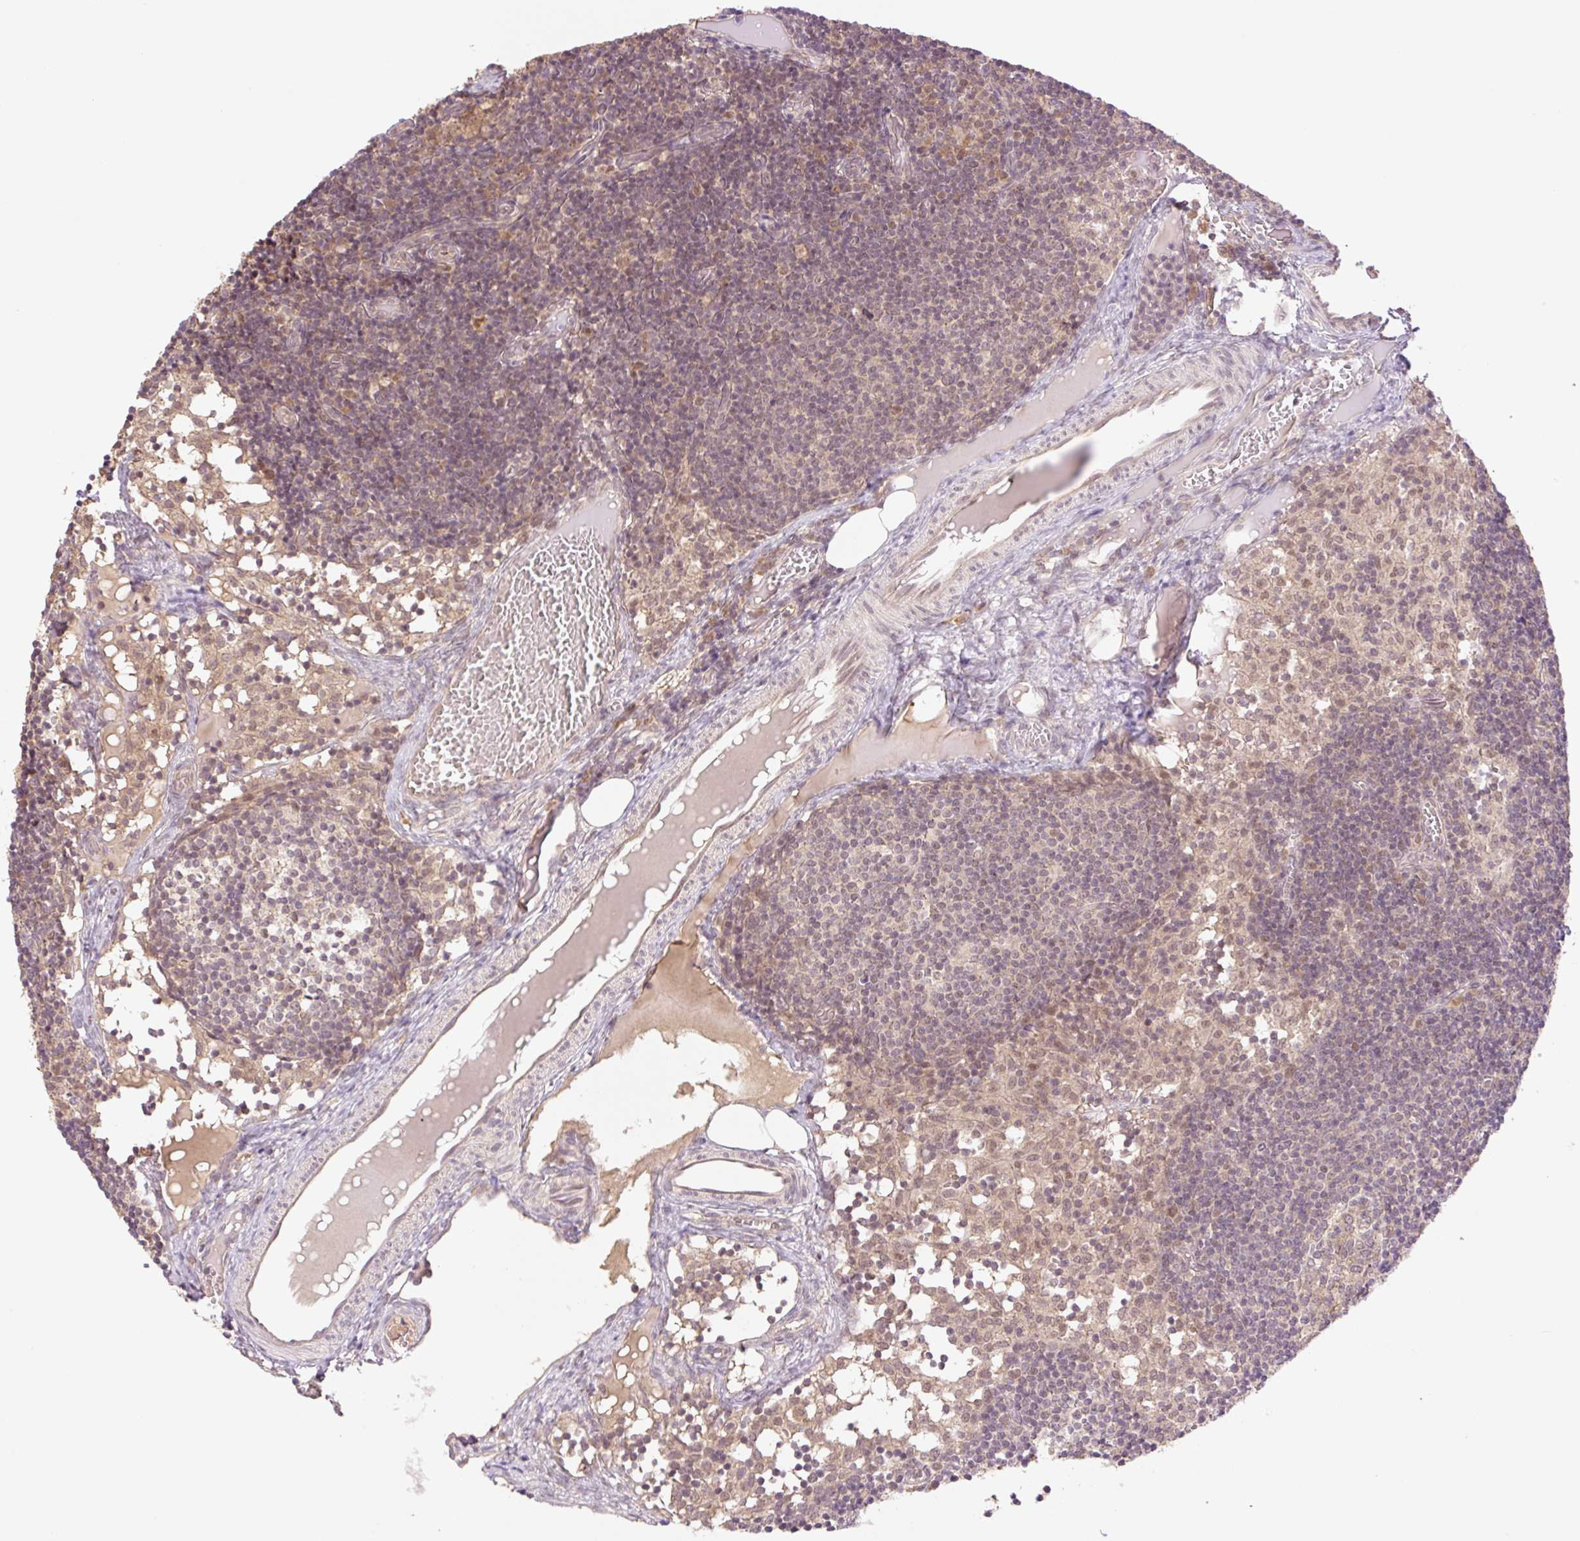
{"staining": {"intensity": "weak", "quantity": "25%-75%", "location": "cytoplasmic/membranous"}, "tissue": "lymph node", "cell_type": "Germinal center cells", "image_type": "normal", "snomed": [{"axis": "morphology", "description": "Normal tissue, NOS"}, {"axis": "topography", "description": "Lymph node"}], "caption": "Lymph node was stained to show a protein in brown. There is low levels of weak cytoplasmic/membranous positivity in approximately 25%-75% of germinal center cells. The protein of interest is stained brown, and the nuclei are stained in blue (DAB IHC with brightfield microscopy, high magnification).", "gene": "YJU2B", "patient": {"sex": "female", "age": 31}}